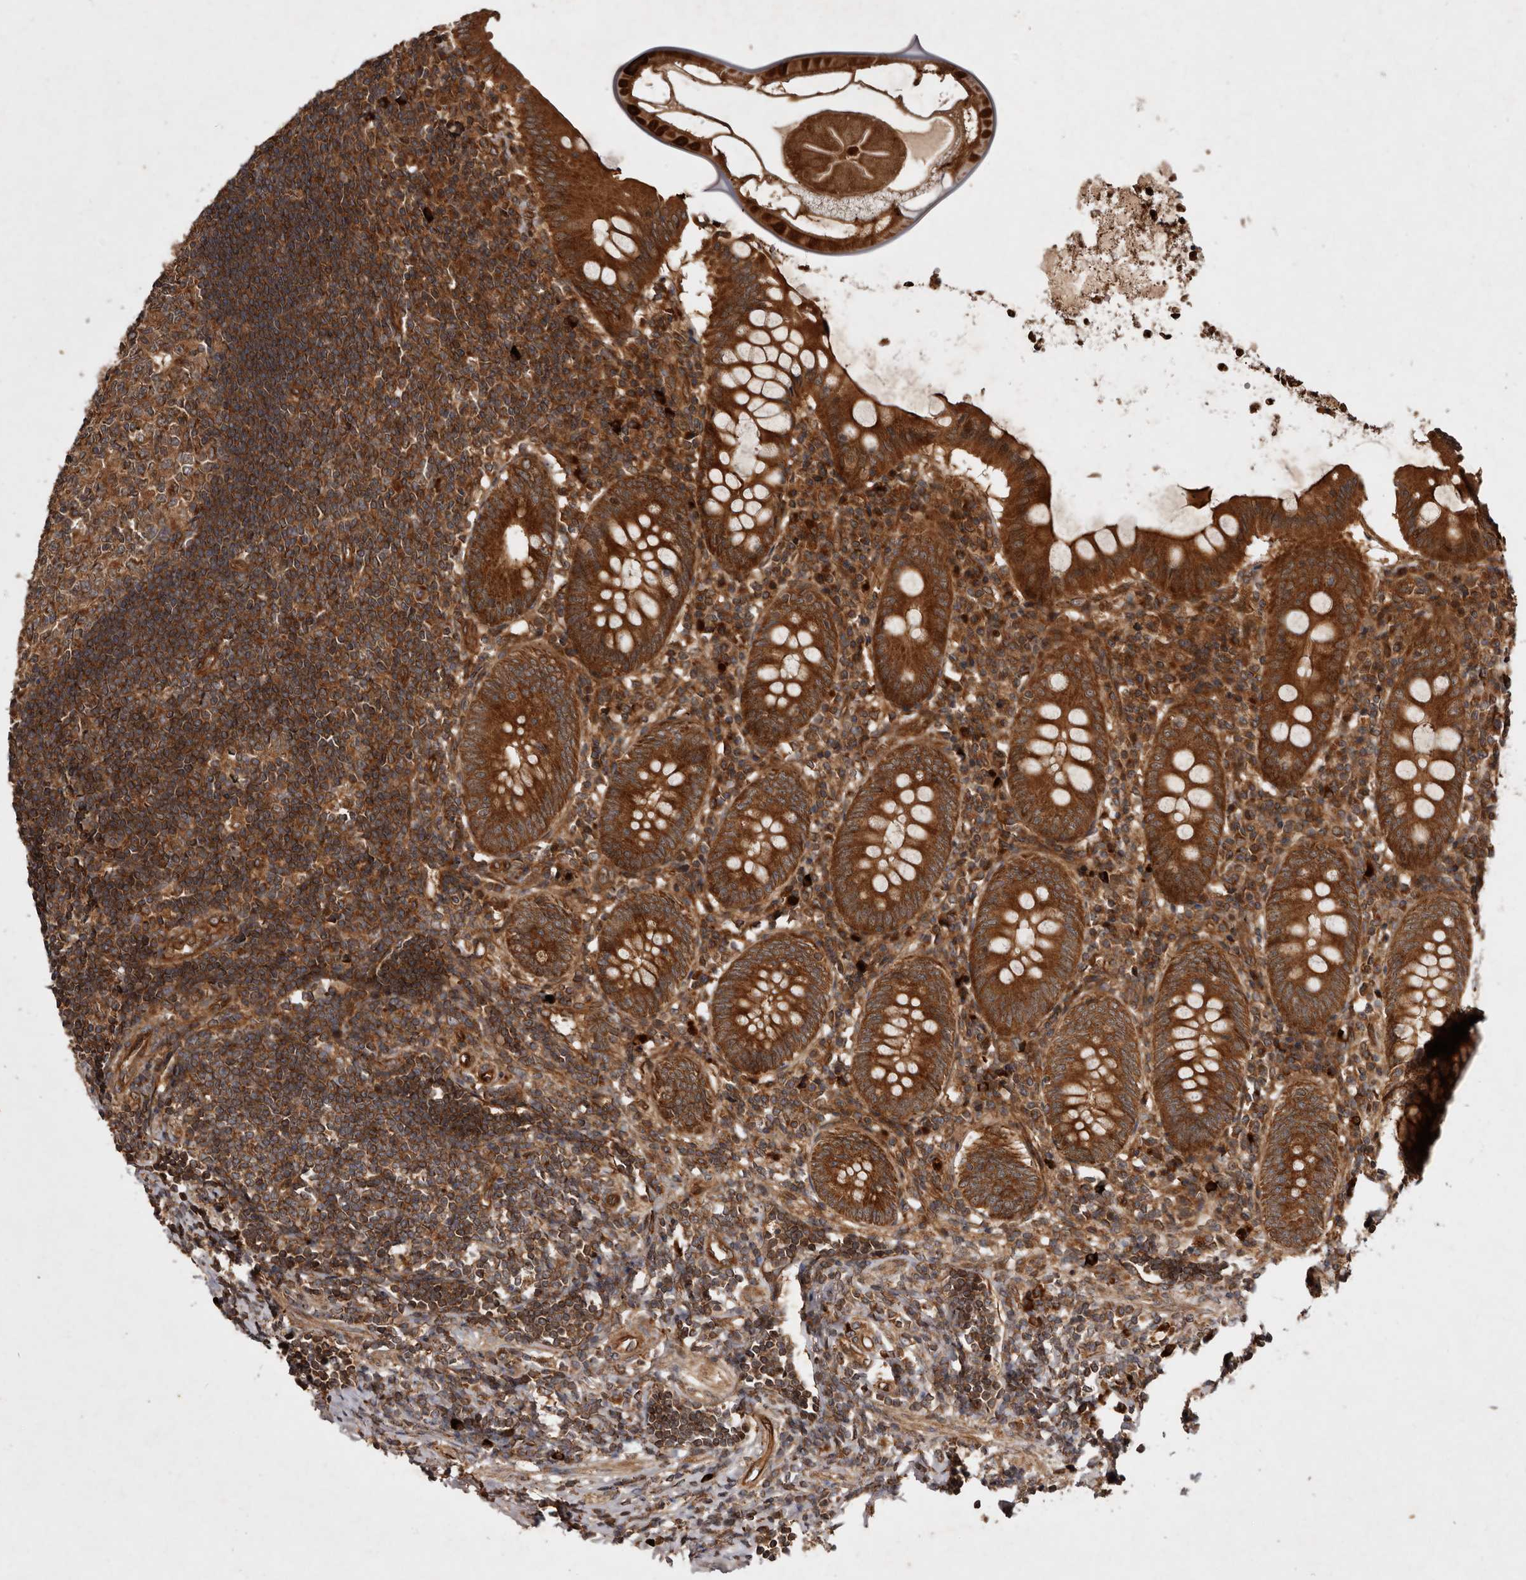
{"staining": {"intensity": "strong", "quantity": ">75%", "location": "cytoplasmic/membranous"}, "tissue": "appendix", "cell_type": "Glandular cells", "image_type": "normal", "snomed": [{"axis": "morphology", "description": "Normal tissue, NOS"}, {"axis": "topography", "description": "Appendix"}], "caption": "Benign appendix displays strong cytoplasmic/membranous expression in approximately >75% of glandular cells, visualized by immunohistochemistry.", "gene": "STK36", "patient": {"sex": "female", "age": 54}}